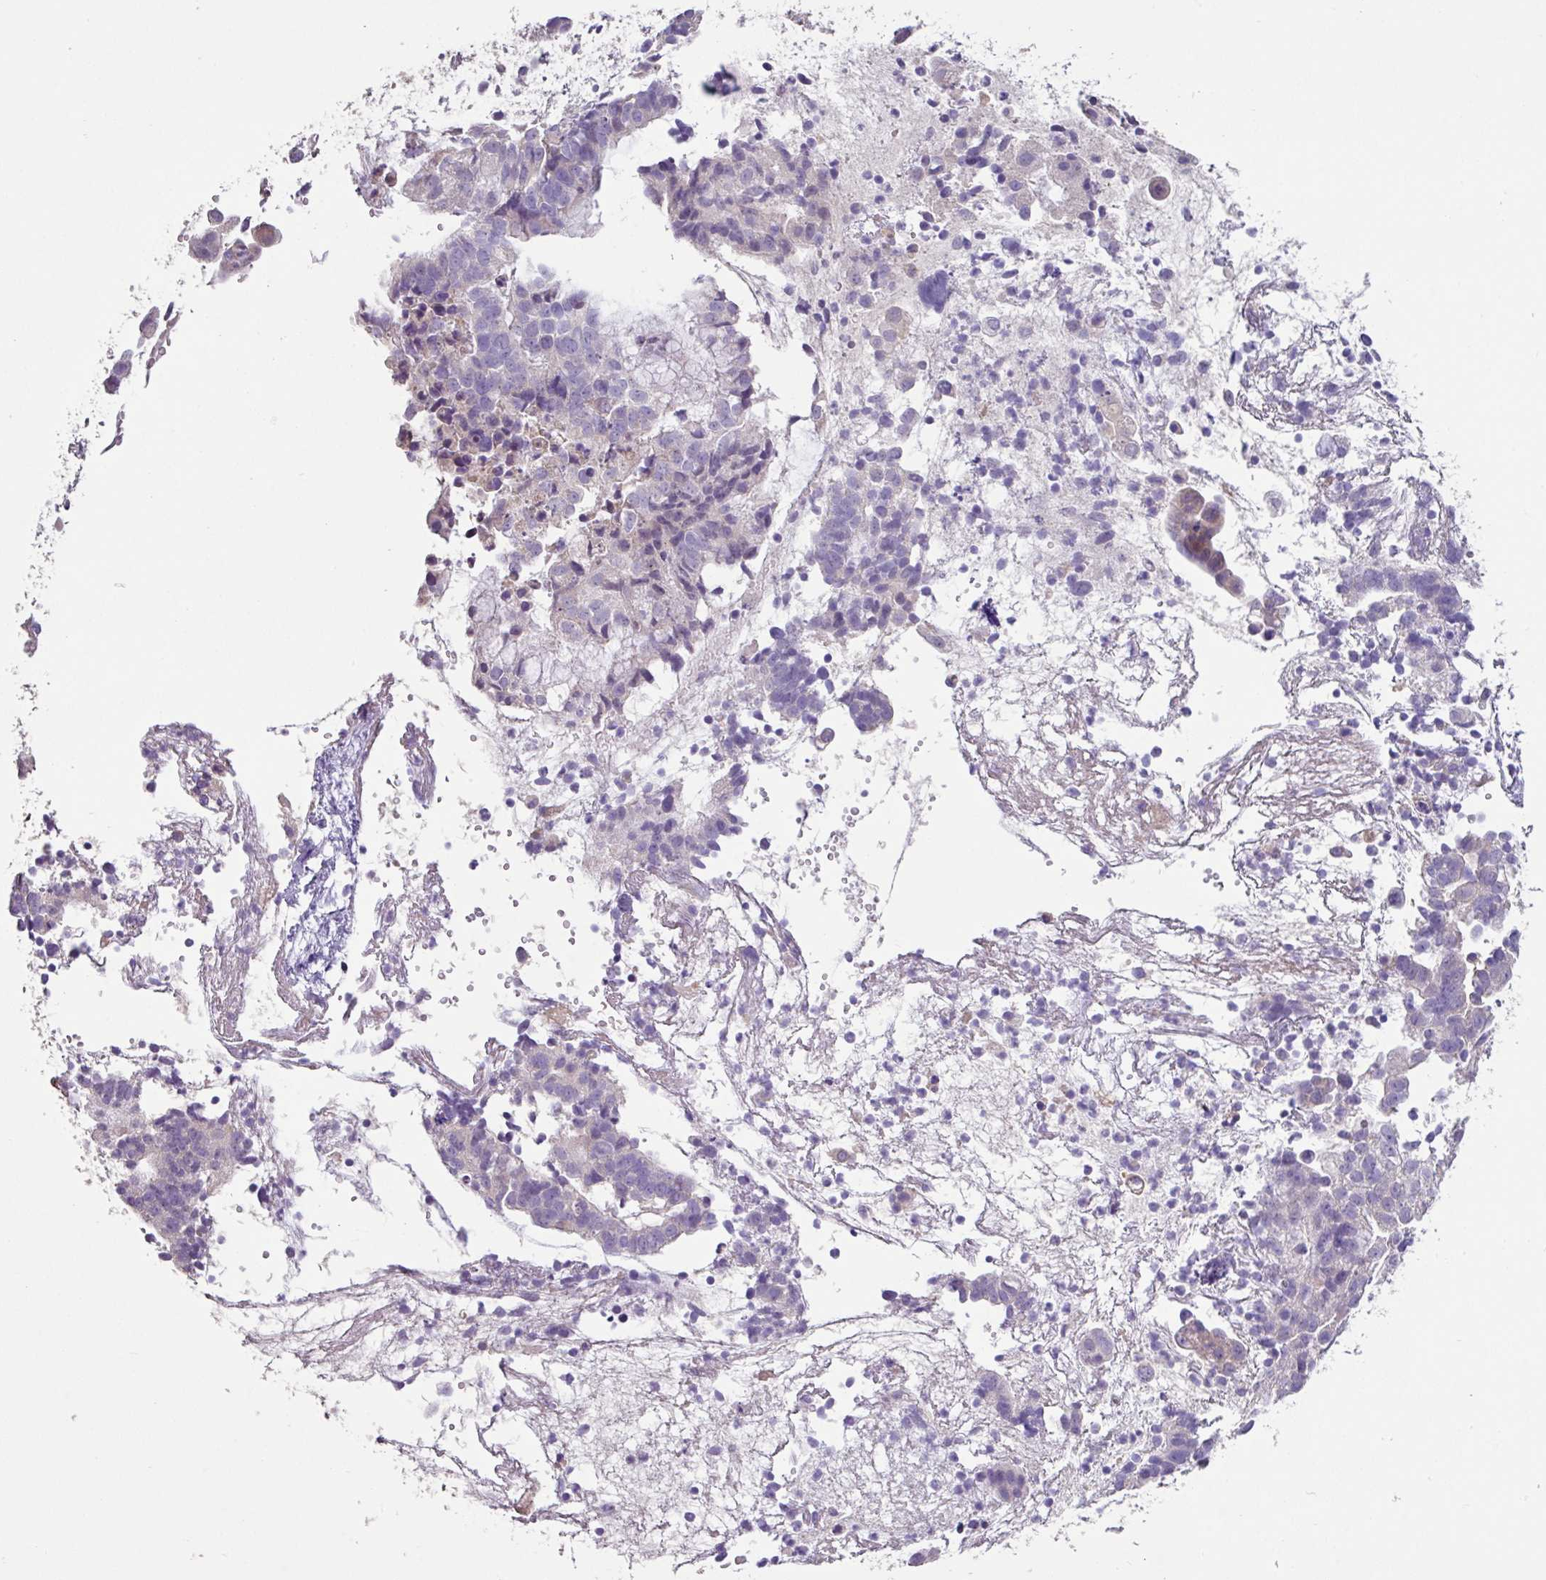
{"staining": {"intensity": "negative", "quantity": "none", "location": "none"}, "tissue": "endometrial cancer", "cell_type": "Tumor cells", "image_type": "cancer", "snomed": [{"axis": "morphology", "description": "Adenocarcinoma, NOS"}, {"axis": "topography", "description": "Endometrium"}], "caption": "High power microscopy image of an immunohistochemistry (IHC) image of endometrial adenocarcinoma, revealing no significant expression in tumor cells.", "gene": "ZG16", "patient": {"sex": "female", "age": 76}}